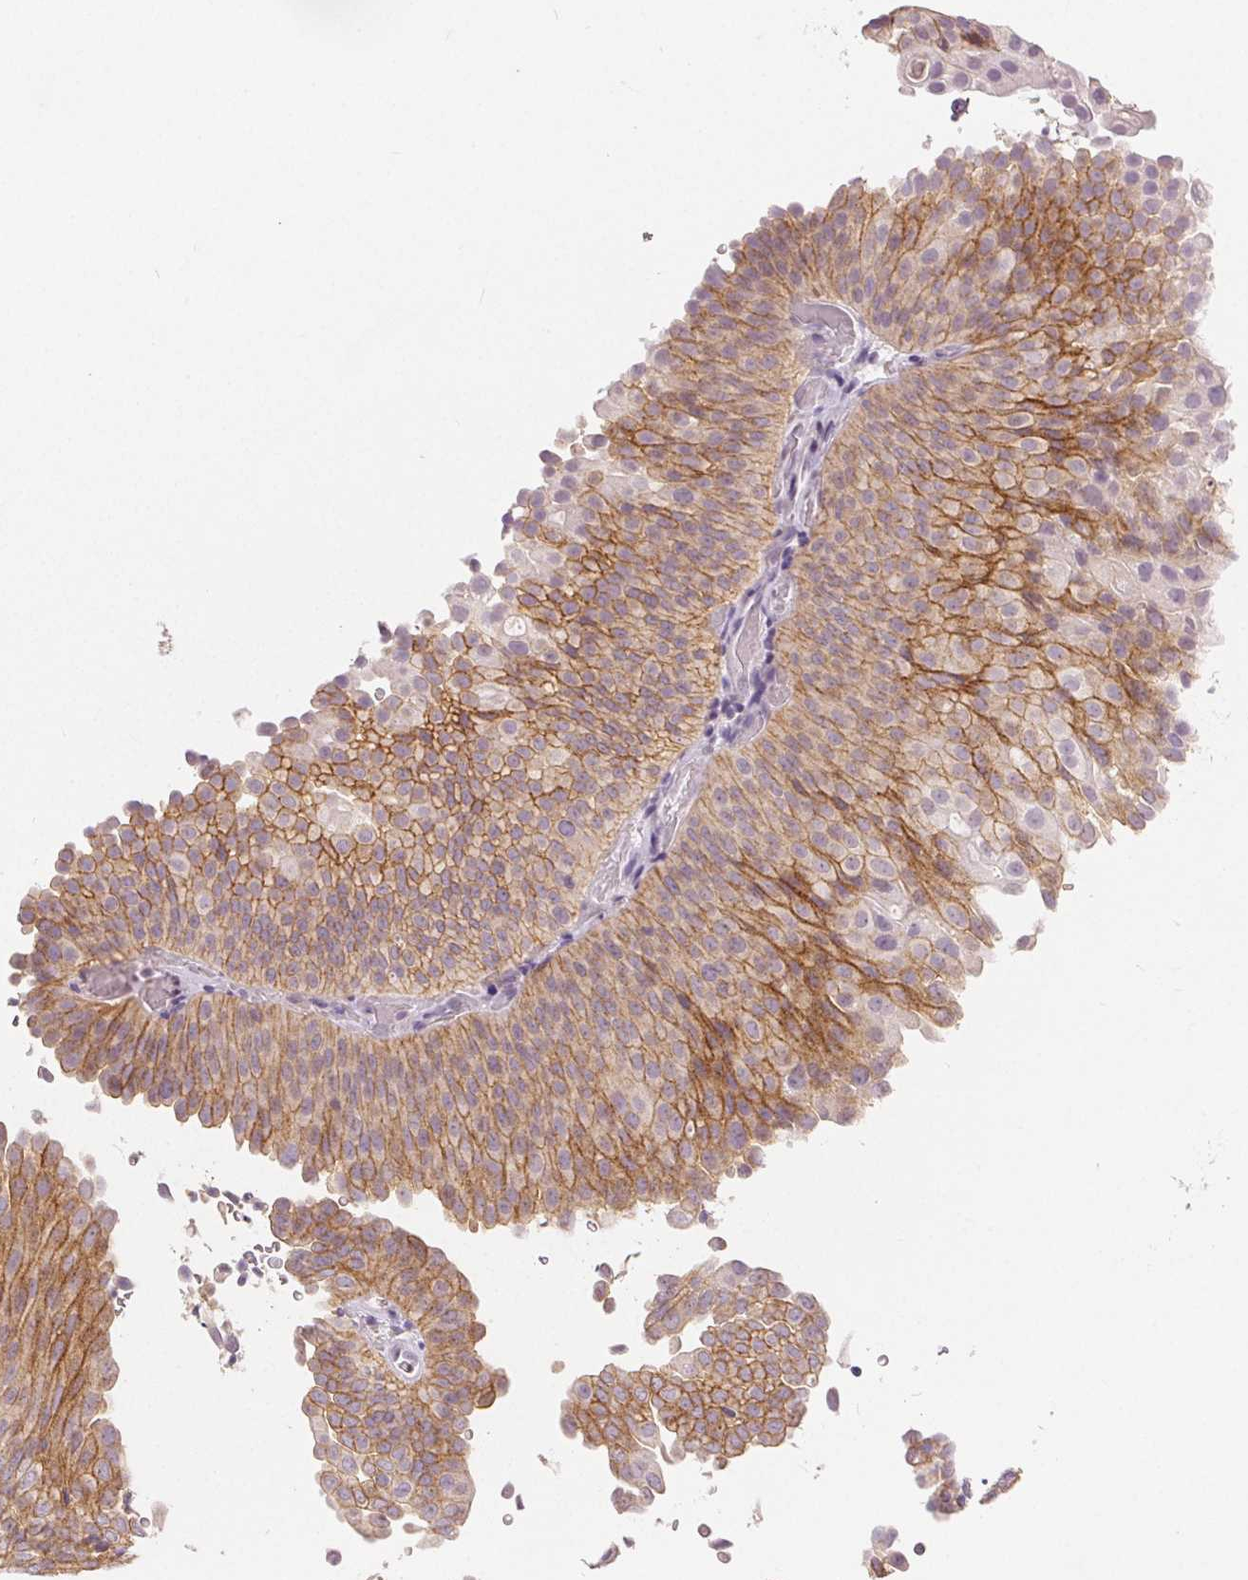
{"staining": {"intensity": "moderate", "quantity": ">75%", "location": "cytoplasmic/membranous"}, "tissue": "urothelial cancer", "cell_type": "Tumor cells", "image_type": "cancer", "snomed": [{"axis": "morphology", "description": "Urothelial carcinoma, NOS"}, {"axis": "topography", "description": "Urinary bladder"}], "caption": "Human transitional cell carcinoma stained with a protein marker exhibits moderate staining in tumor cells.", "gene": "CA12", "patient": {"sex": "male", "age": 62}}